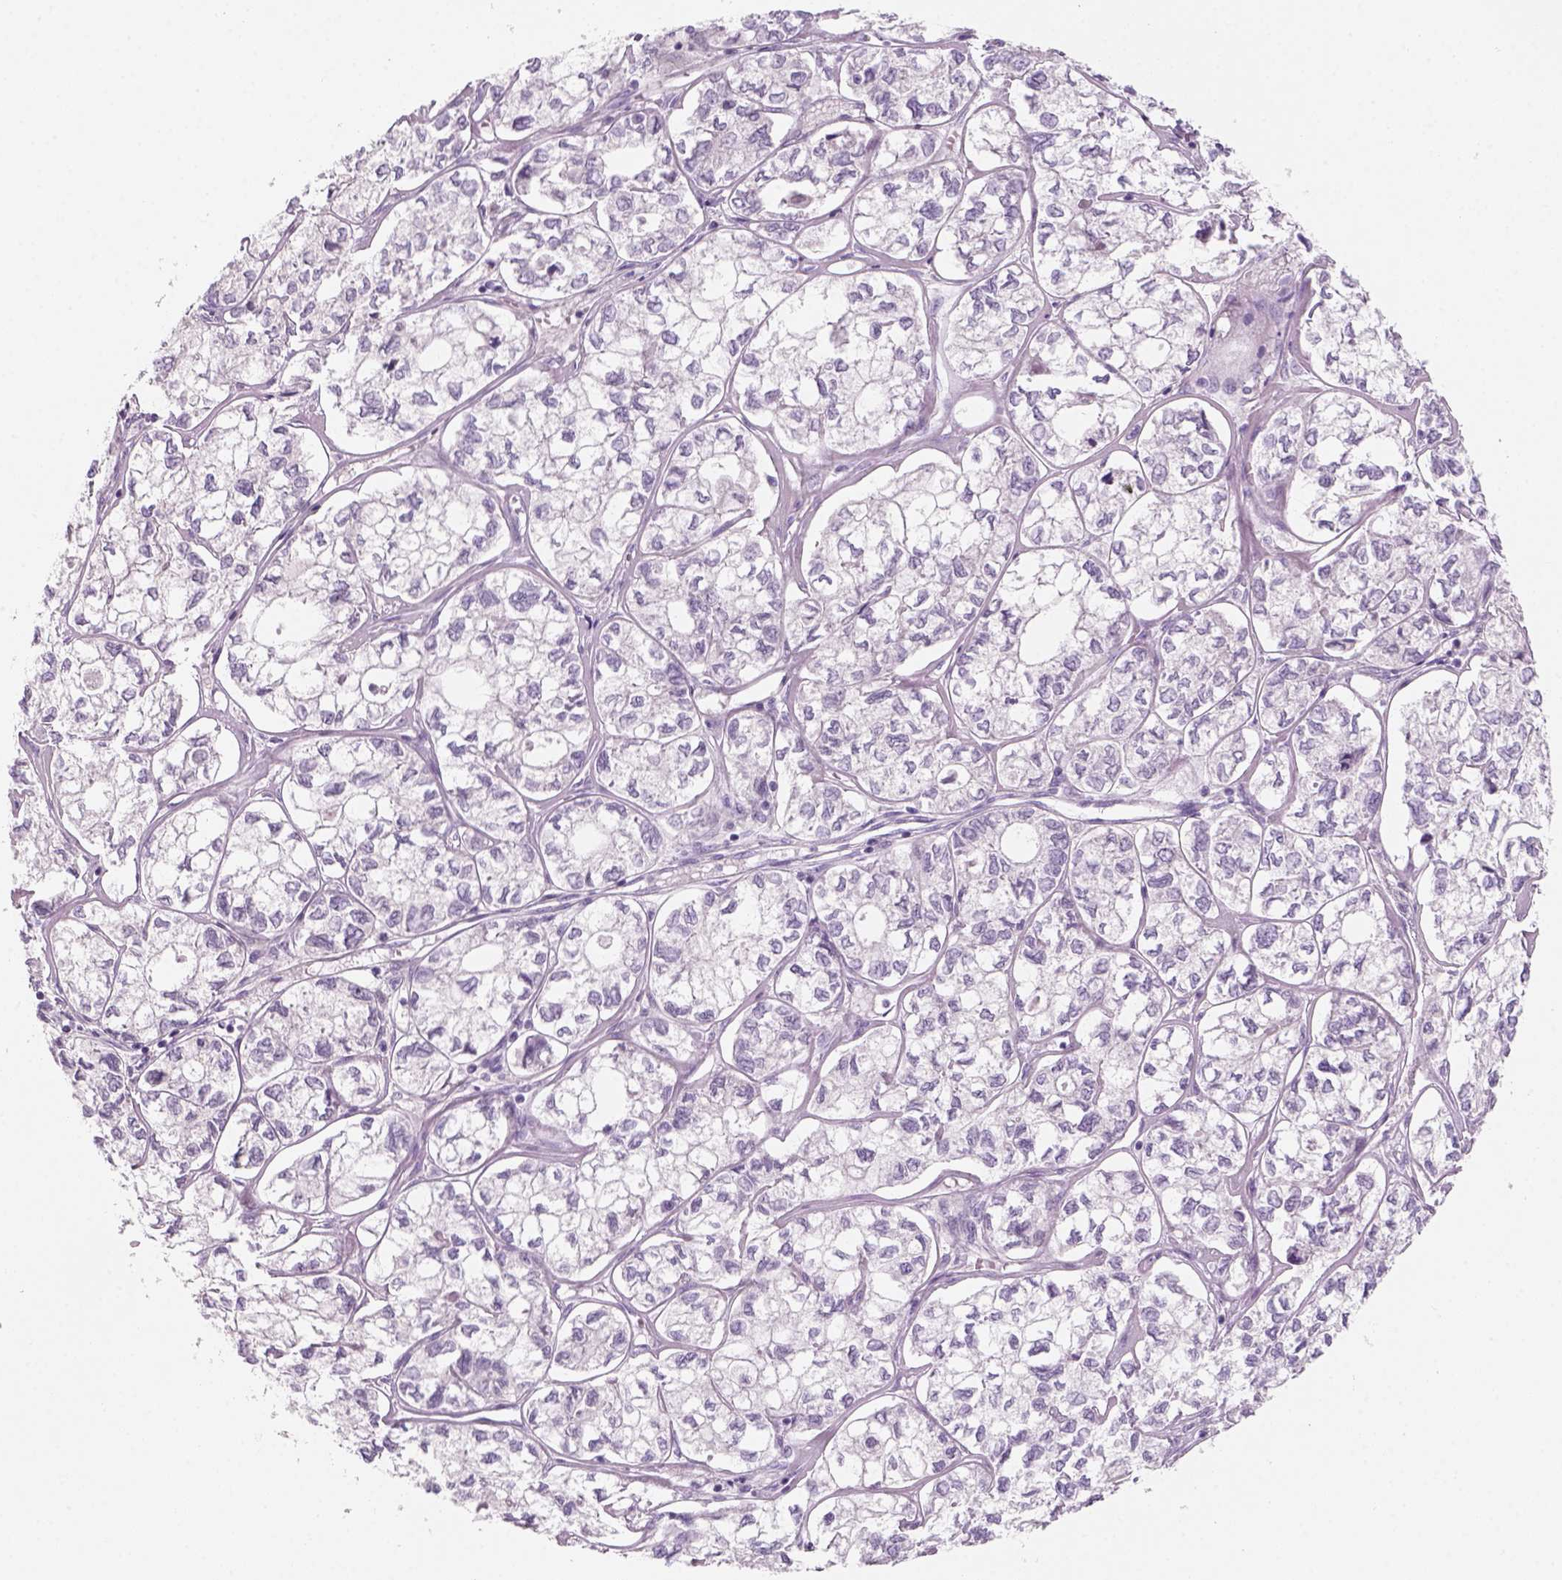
{"staining": {"intensity": "negative", "quantity": "none", "location": "none"}, "tissue": "ovarian cancer", "cell_type": "Tumor cells", "image_type": "cancer", "snomed": [{"axis": "morphology", "description": "Carcinoma, endometroid"}, {"axis": "topography", "description": "Ovary"}], "caption": "High magnification brightfield microscopy of ovarian endometroid carcinoma stained with DAB (brown) and counterstained with hematoxylin (blue): tumor cells show no significant expression.", "gene": "KRT25", "patient": {"sex": "female", "age": 64}}